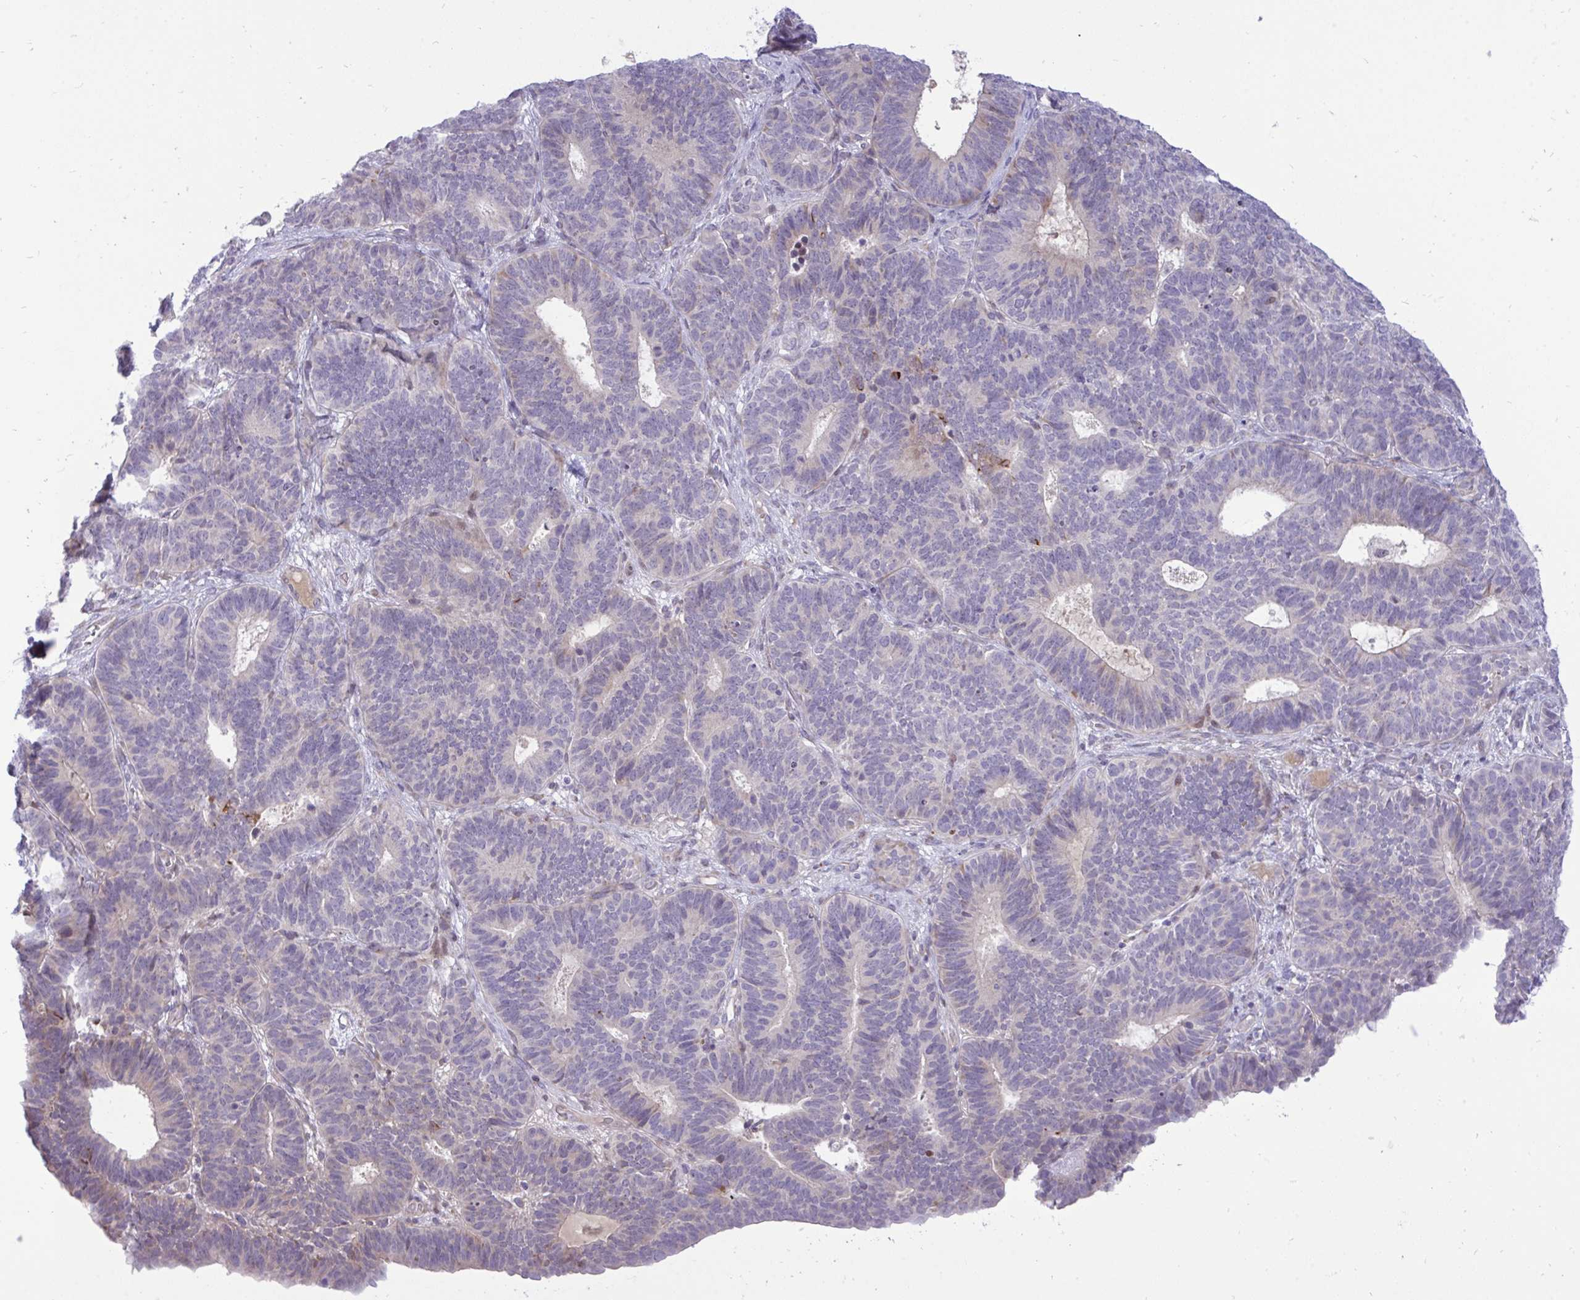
{"staining": {"intensity": "weak", "quantity": "<25%", "location": "cytoplasmic/membranous"}, "tissue": "endometrial cancer", "cell_type": "Tumor cells", "image_type": "cancer", "snomed": [{"axis": "morphology", "description": "Adenocarcinoma, NOS"}, {"axis": "topography", "description": "Endometrium"}], "caption": "Immunohistochemistry of endometrial adenocarcinoma demonstrates no staining in tumor cells. (Brightfield microscopy of DAB (3,3'-diaminobenzidine) immunohistochemistry at high magnification).", "gene": "EPOP", "patient": {"sex": "female", "age": 70}}